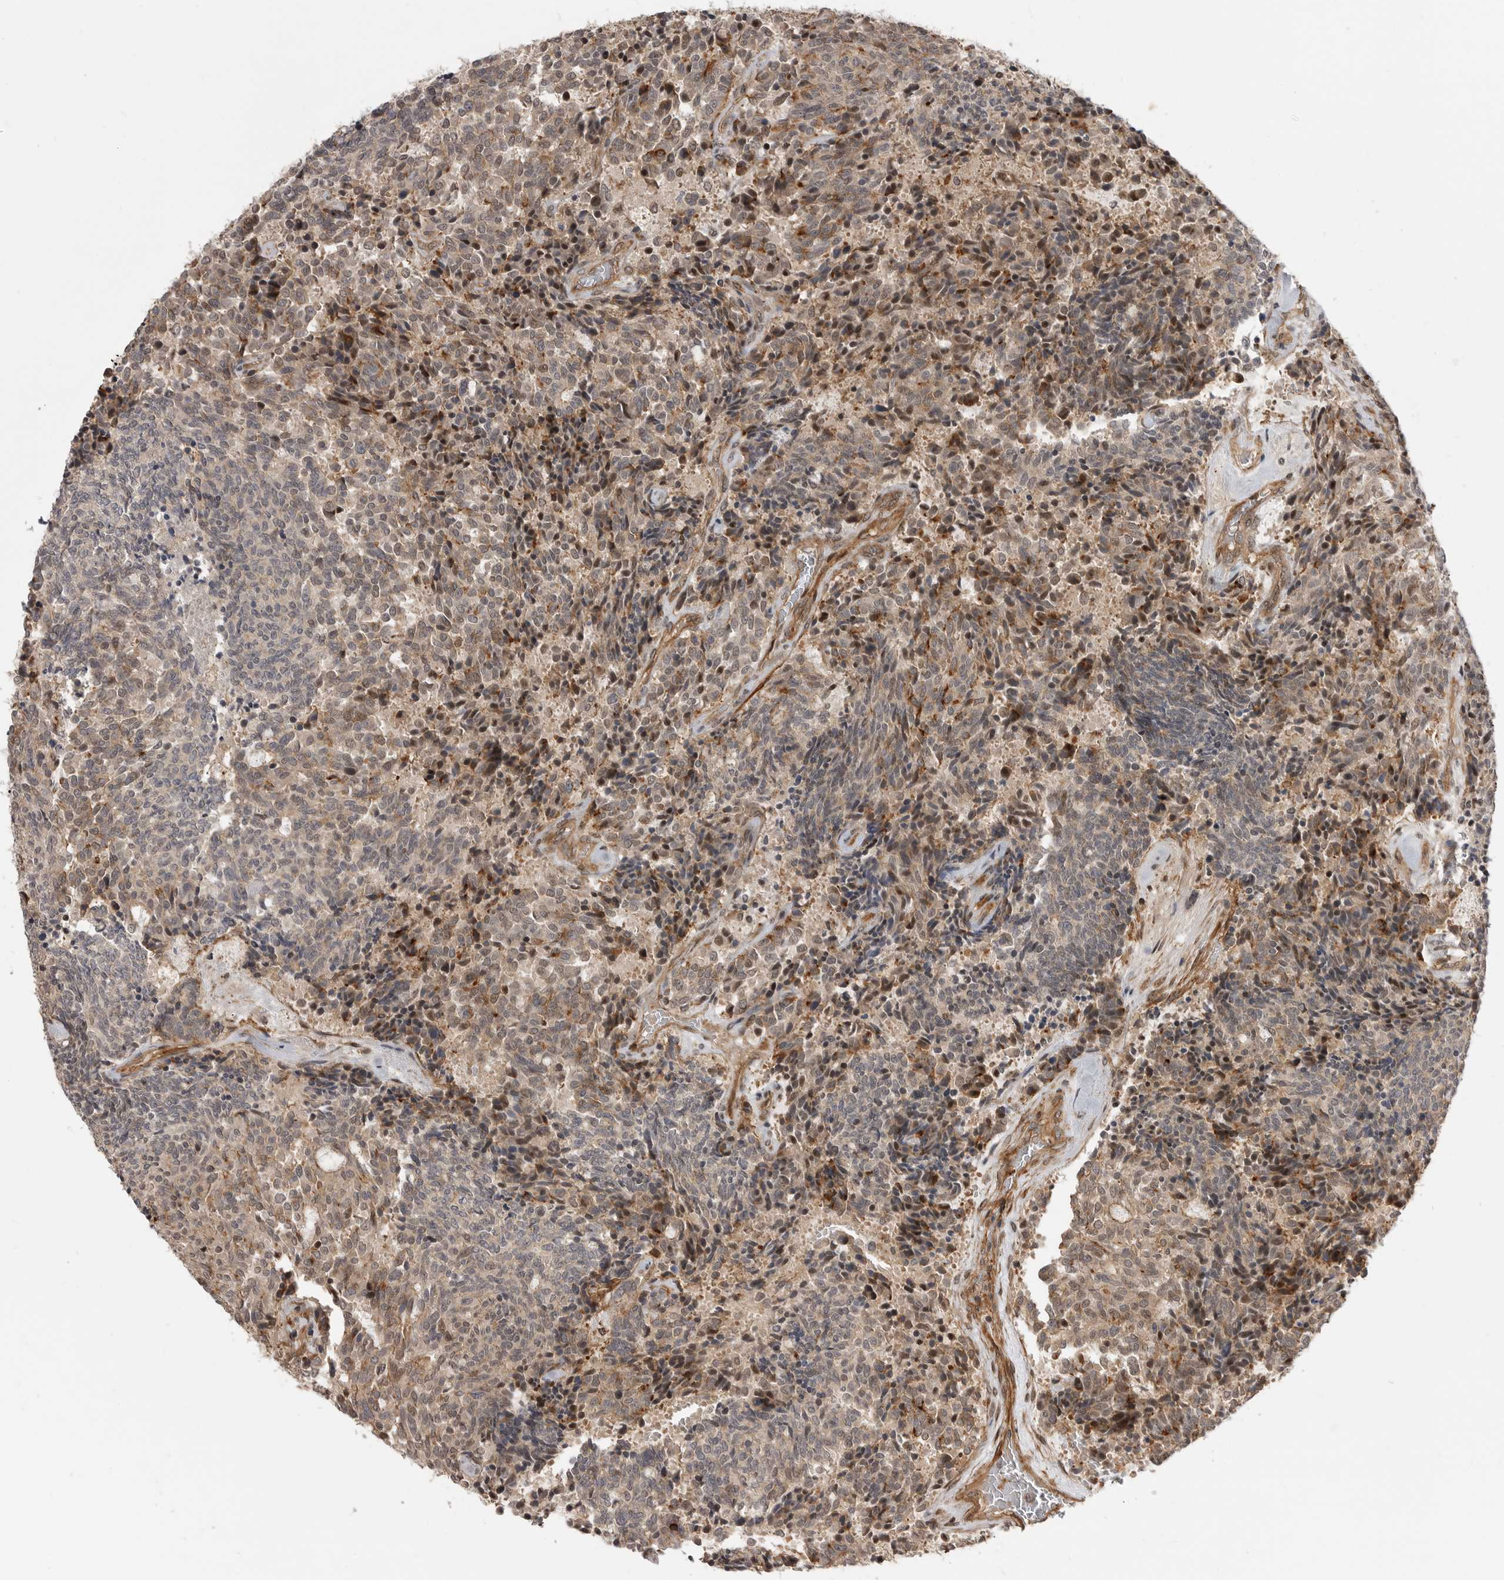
{"staining": {"intensity": "moderate", "quantity": "25%-75%", "location": "cytoplasmic/membranous,nuclear"}, "tissue": "carcinoid", "cell_type": "Tumor cells", "image_type": "cancer", "snomed": [{"axis": "morphology", "description": "Carcinoid, malignant, NOS"}, {"axis": "topography", "description": "Pancreas"}], "caption": "The photomicrograph displays immunohistochemical staining of carcinoid. There is moderate cytoplasmic/membranous and nuclear positivity is present in about 25%-75% of tumor cells. (DAB IHC, brown staining for protein, blue staining for nuclei).", "gene": "TRIM56", "patient": {"sex": "female", "age": 54}}